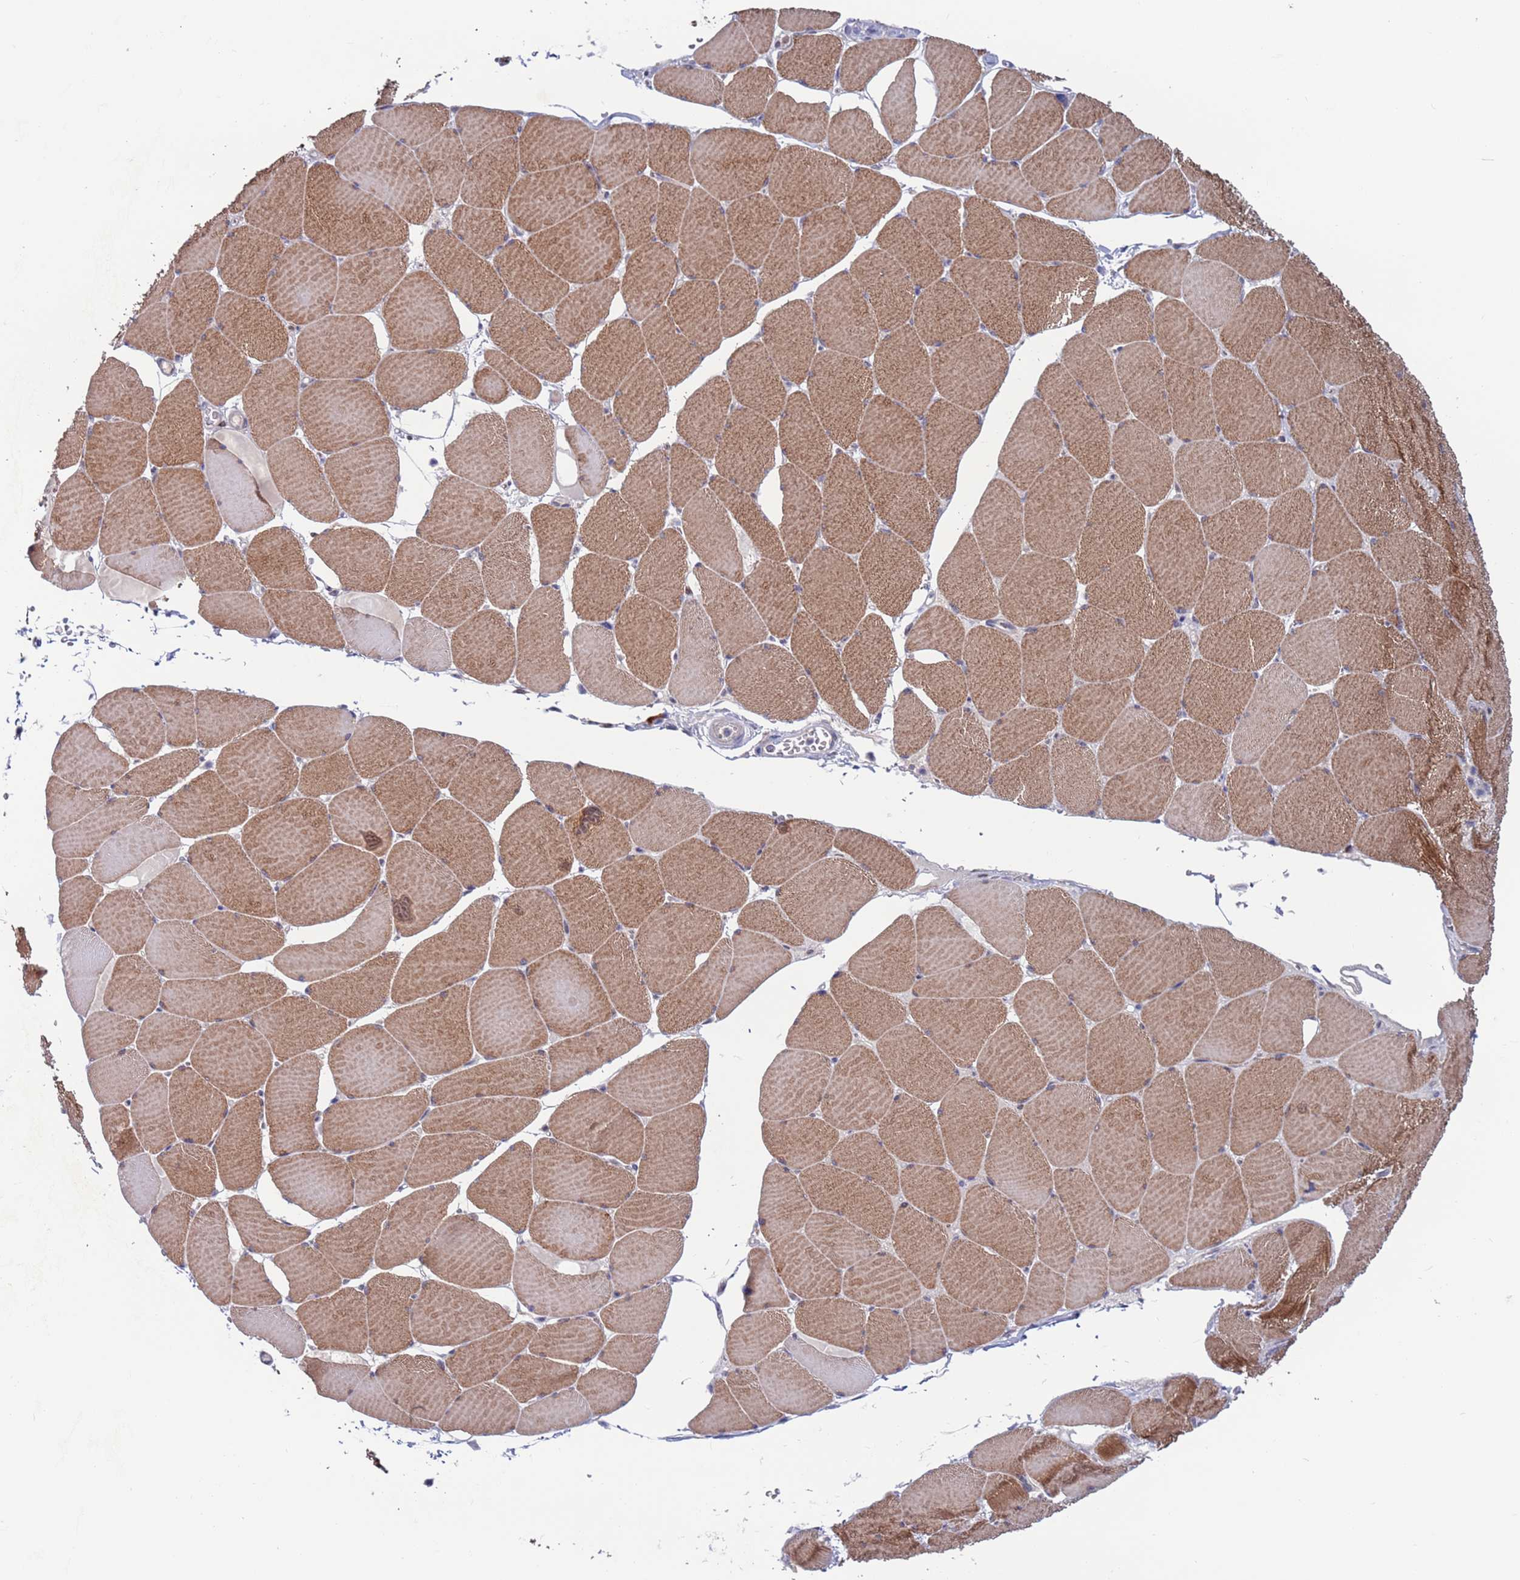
{"staining": {"intensity": "strong", "quantity": ">75%", "location": "cytoplasmic/membranous"}, "tissue": "skeletal muscle", "cell_type": "Myocytes", "image_type": "normal", "snomed": [{"axis": "morphology", "description": "Normal tissue, NOS"}, {"axis": "topography", "description": "Skeletal muscle"}, {"axis": "topography", "description": "Head-Neck"}], "caption": "Immunohistochemical staining of normal skeletal muscle reveals strong cytoplasmic/membranous protein positivity in approximately >75% of myocytes.", "gene": "FBXO27", "patient": {"sex": "male", "age": 66}}